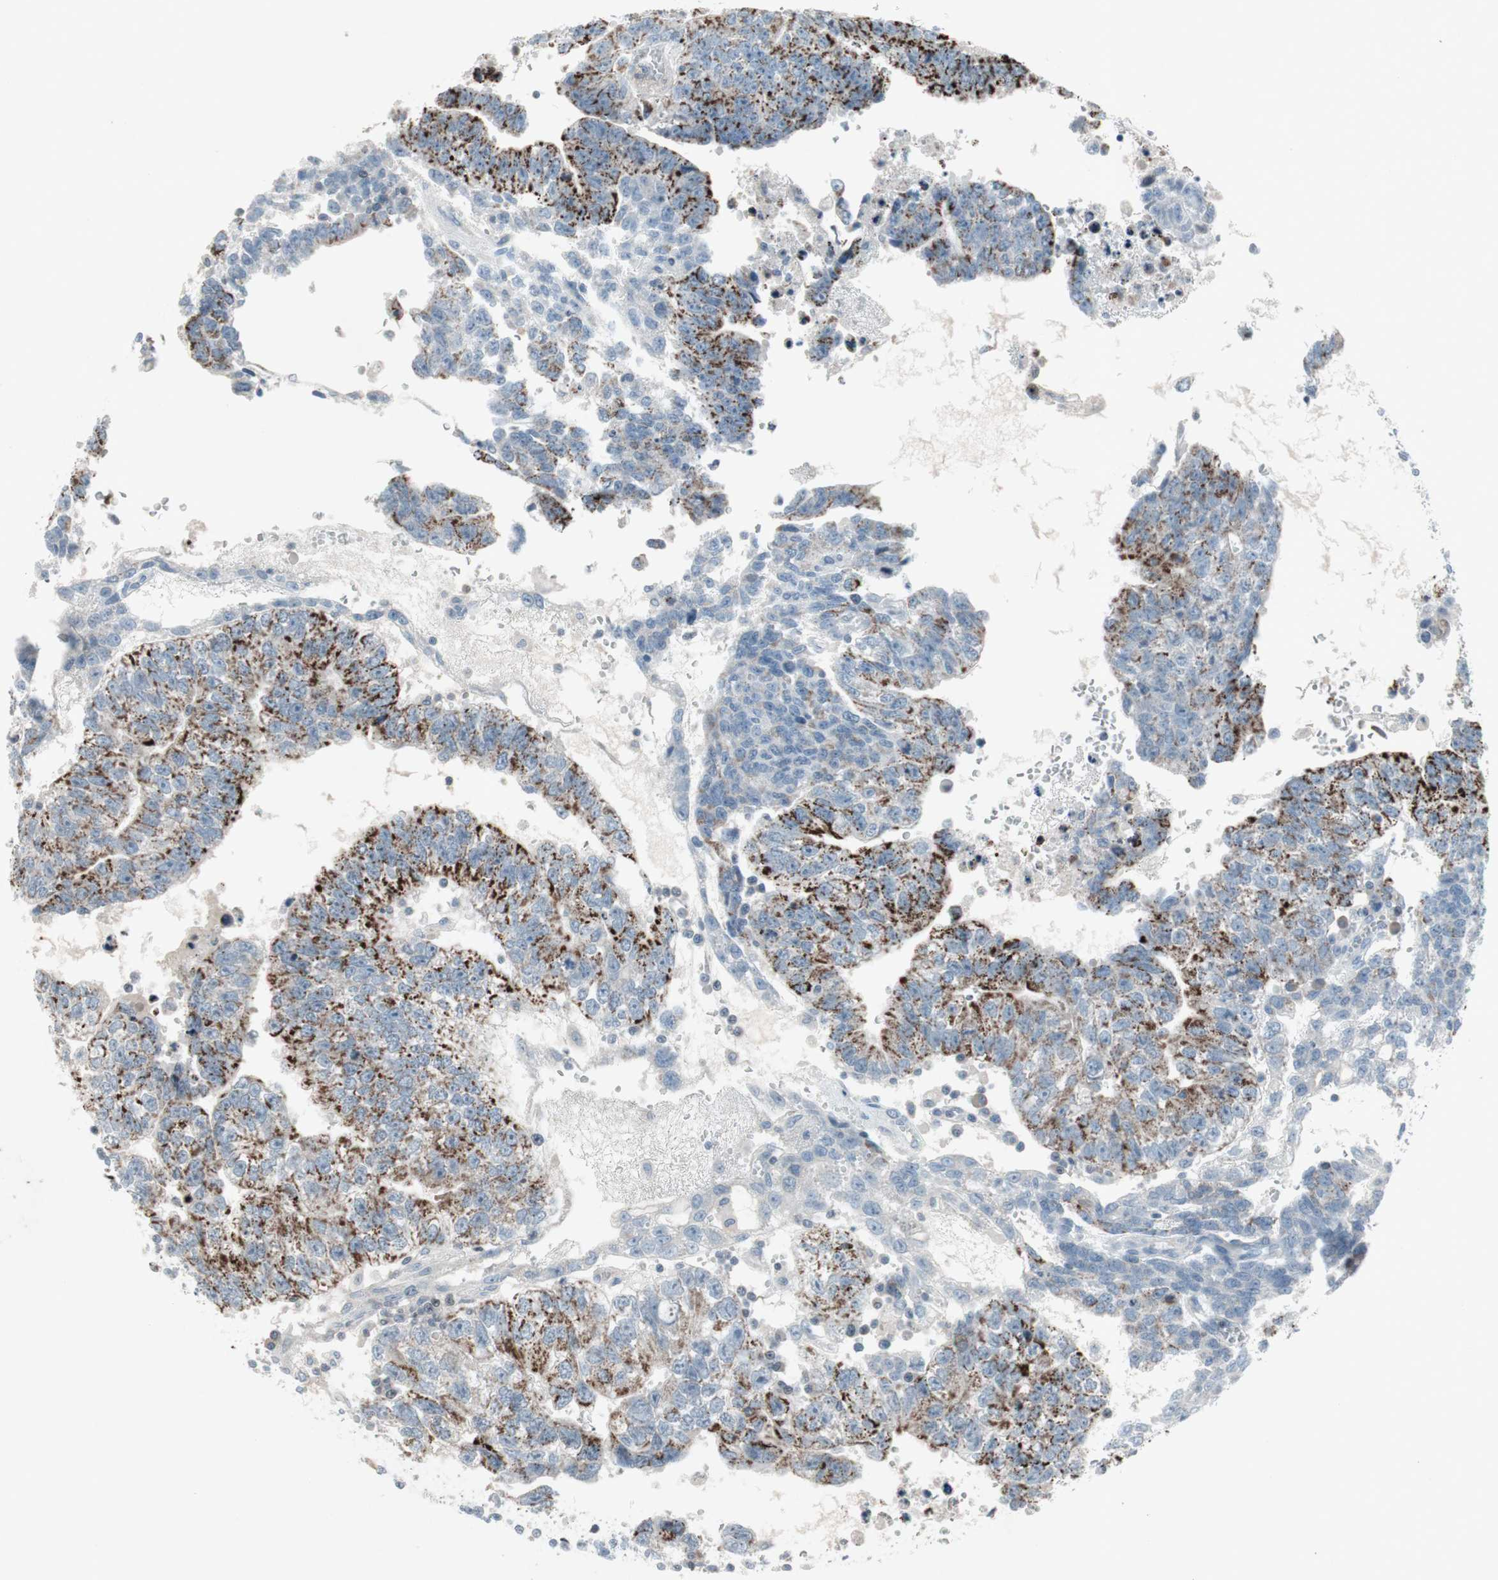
{"staining": {"intensity": "strong", "quantity": "25%-75%", "location": "cytoplasmic/membranous"}, "tissue": "testis cancer", "cell_type": "Tumor cells", "image_type": "cancer", "snomed": [{"axis": "morphology", "description": "Seminoma, NOS"}, {"axis": "morphology", "description": "Carcinoma, Embryonal, NOS"}, {"axis": "topography", "description": "Testis"}], "caption": "A brown stain highlights strong cytoplasmic/membranous expression of a protein in testis cancer (embryonal carcinoma) tumor cells.", "gene": "ARG2", "patient": {"sex": "male", "age": 52}}